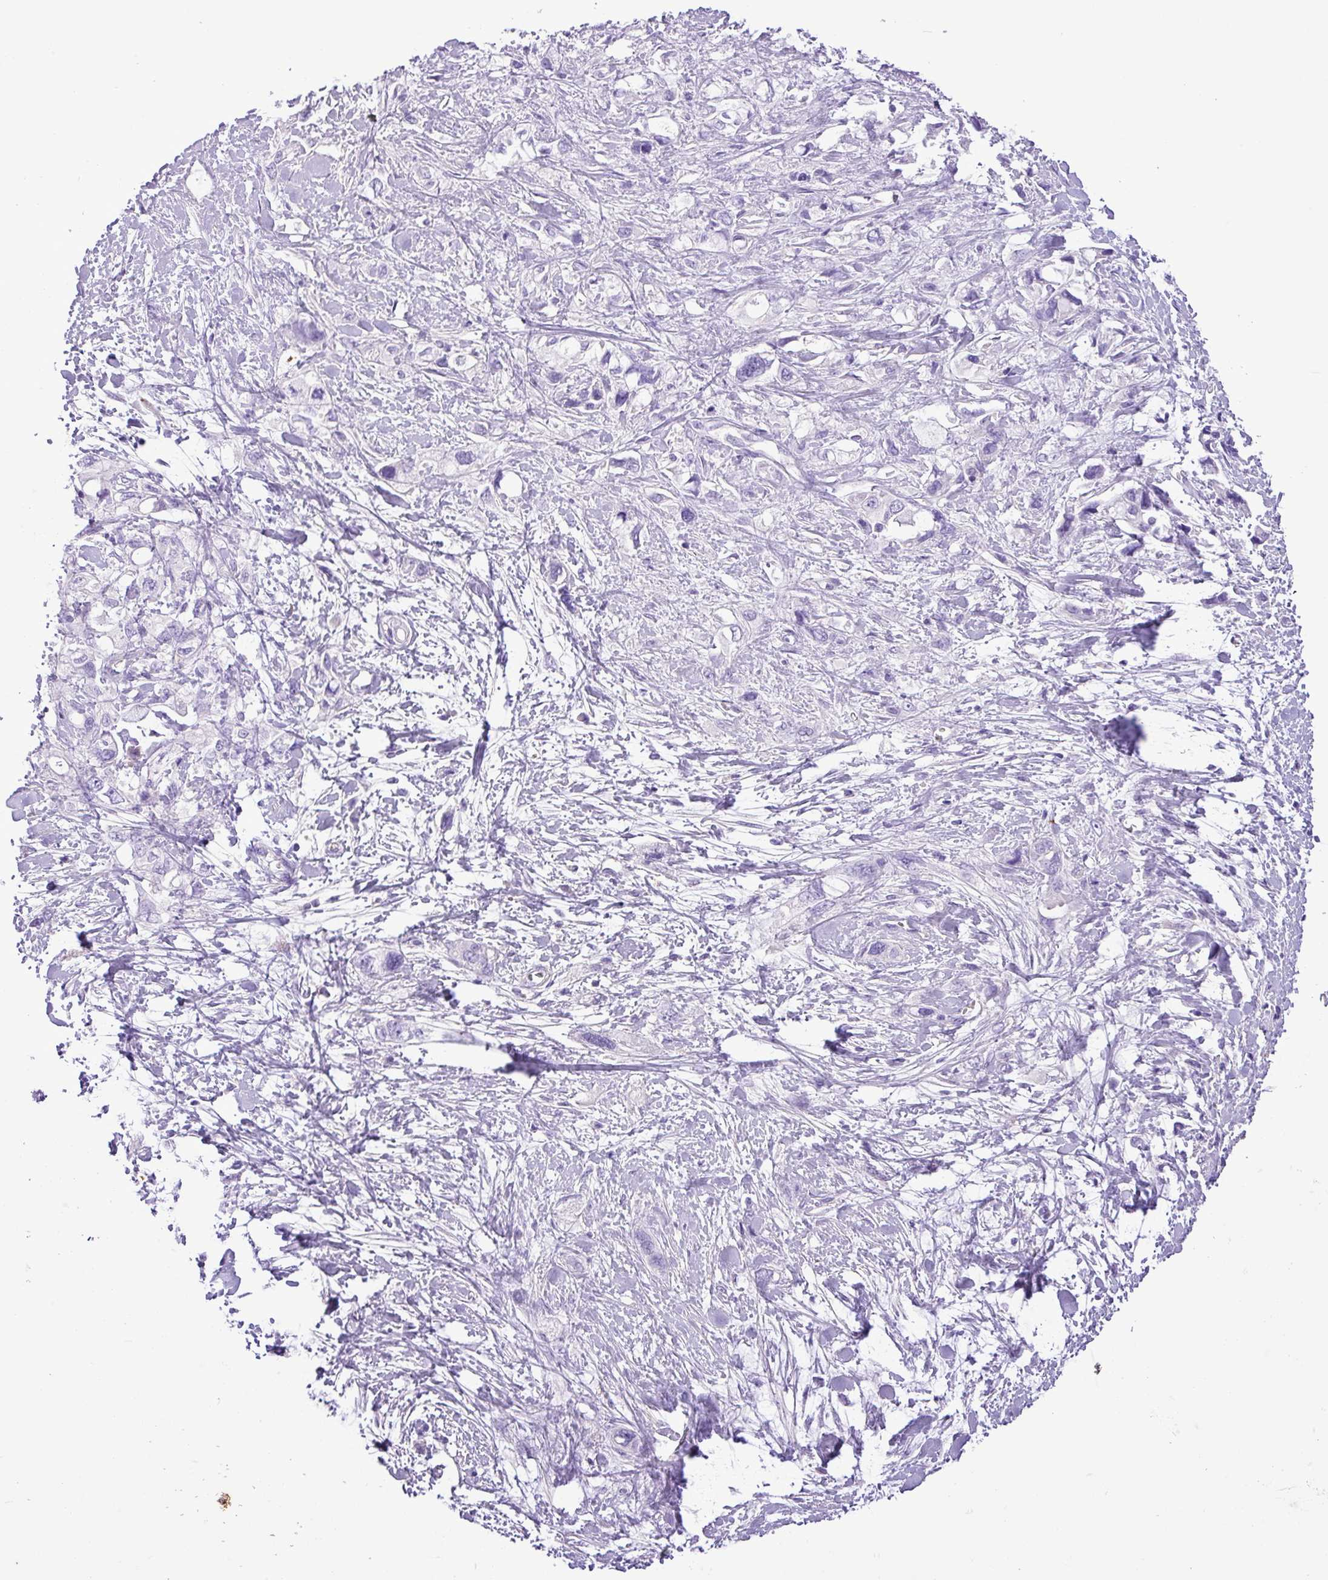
{"staining": {"intensity": "negative", "quantity": "none", "location": "none"}, "tissue": "pancreatic cancer", "cell_type": "Tumor cells", "image_type": "cancer", "snomed": [{"axis": "morphology", "description": "Adenocarcinoma, NOS"}, {"axis": "topography", "description": "Pancreas"}], "caption": "This is an immunohistochemistry histopathology image of pancreatic cancer. There is no staining in tumor cells.", "gene": "ZNF334", "patient": {"sex": "female", "age": 56}}